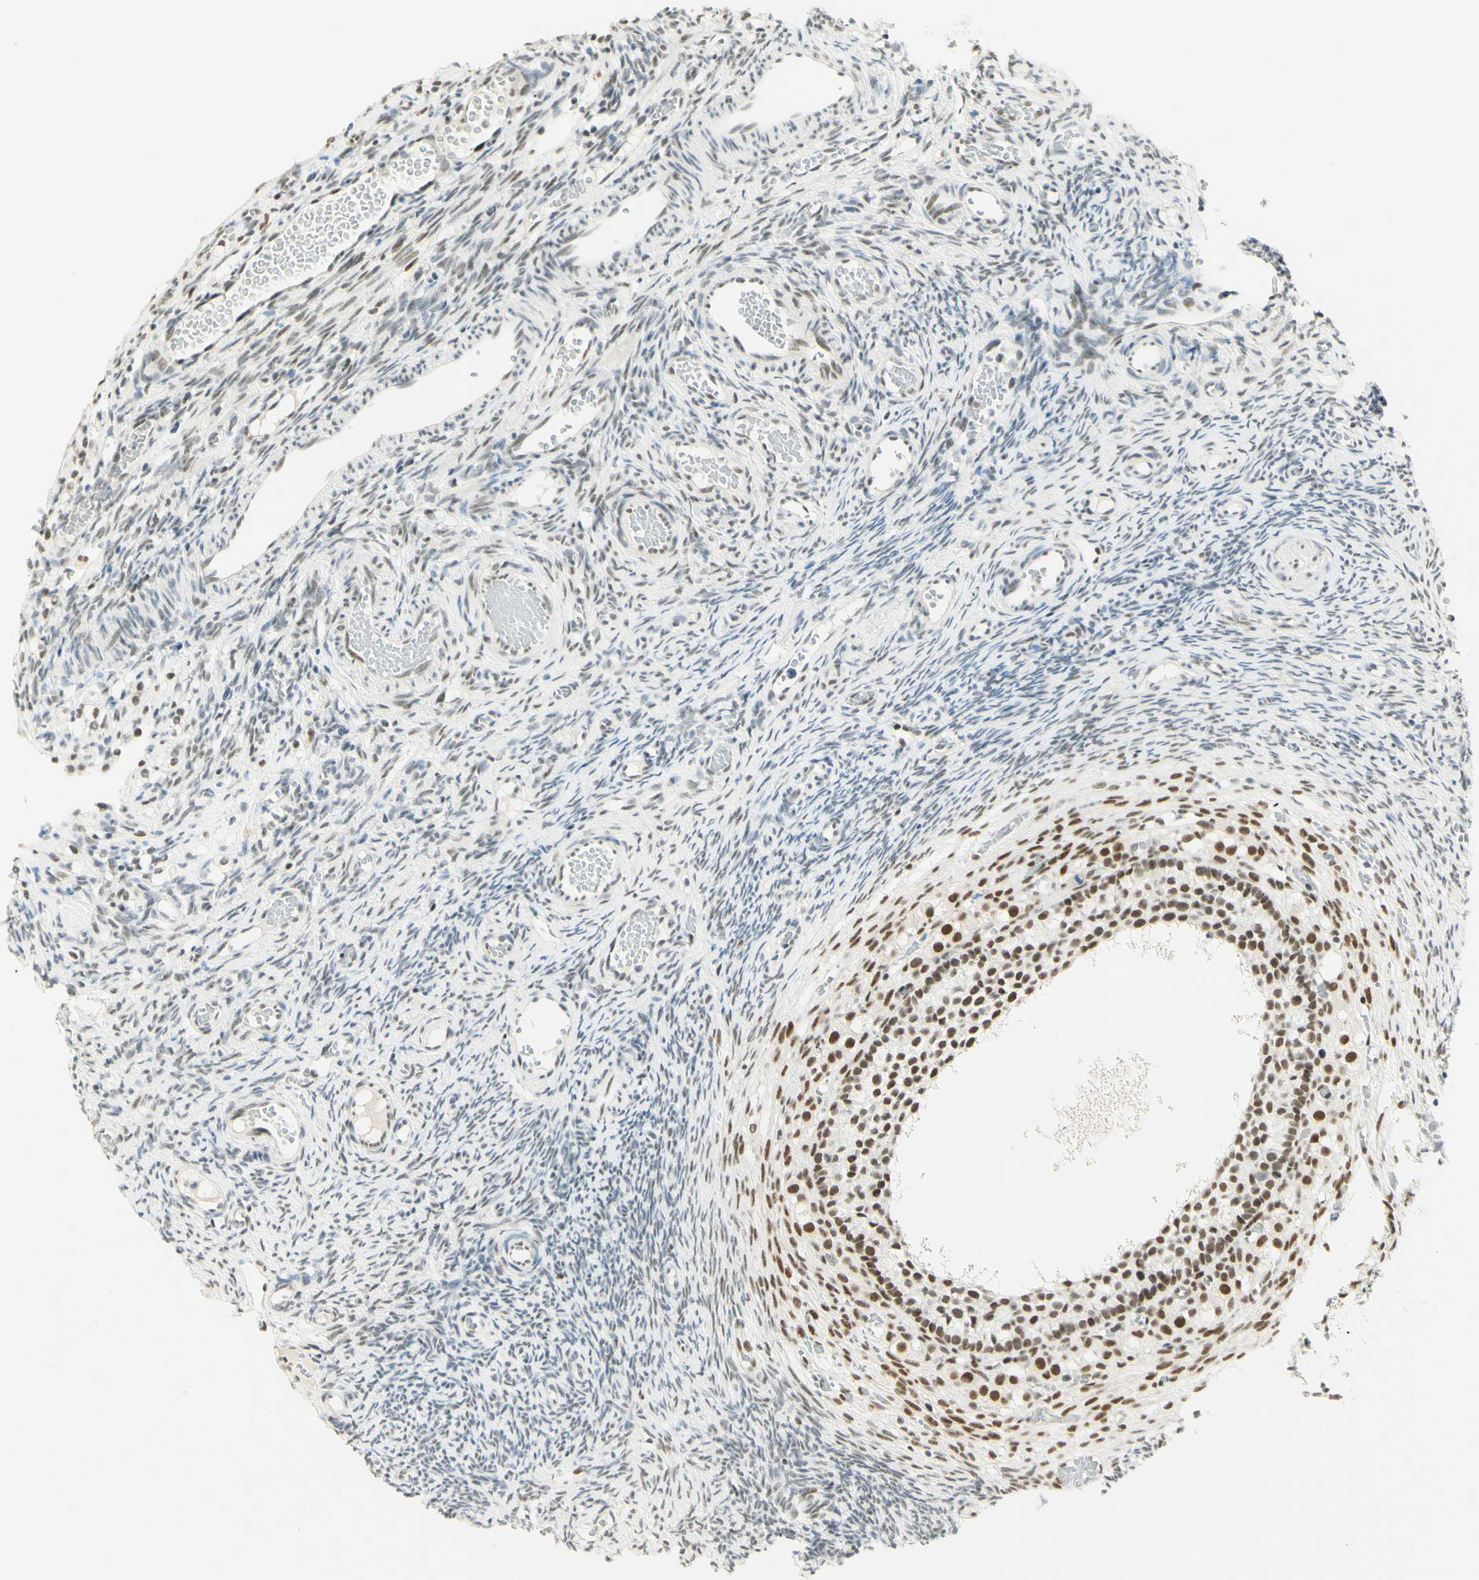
{"staining": {"intensity": "moderate", "quantity": ">75%", "location": "nuclear"}, "tissue": "ovary", "cell_type": "Follicle cells", "image_type": "normal", "snomed": [{"axis": "morphology", "description": "Normal tissue, NOS"}, {"axis": "topography", "description": "Ovary"}], "caption": "Moderate nuclear expression for a protein is appreciated in approximately >75% of follicle cells of benign ovary using IHC.", "gene": "PMS2", "patient": {"sex": "female", "age": 35}}